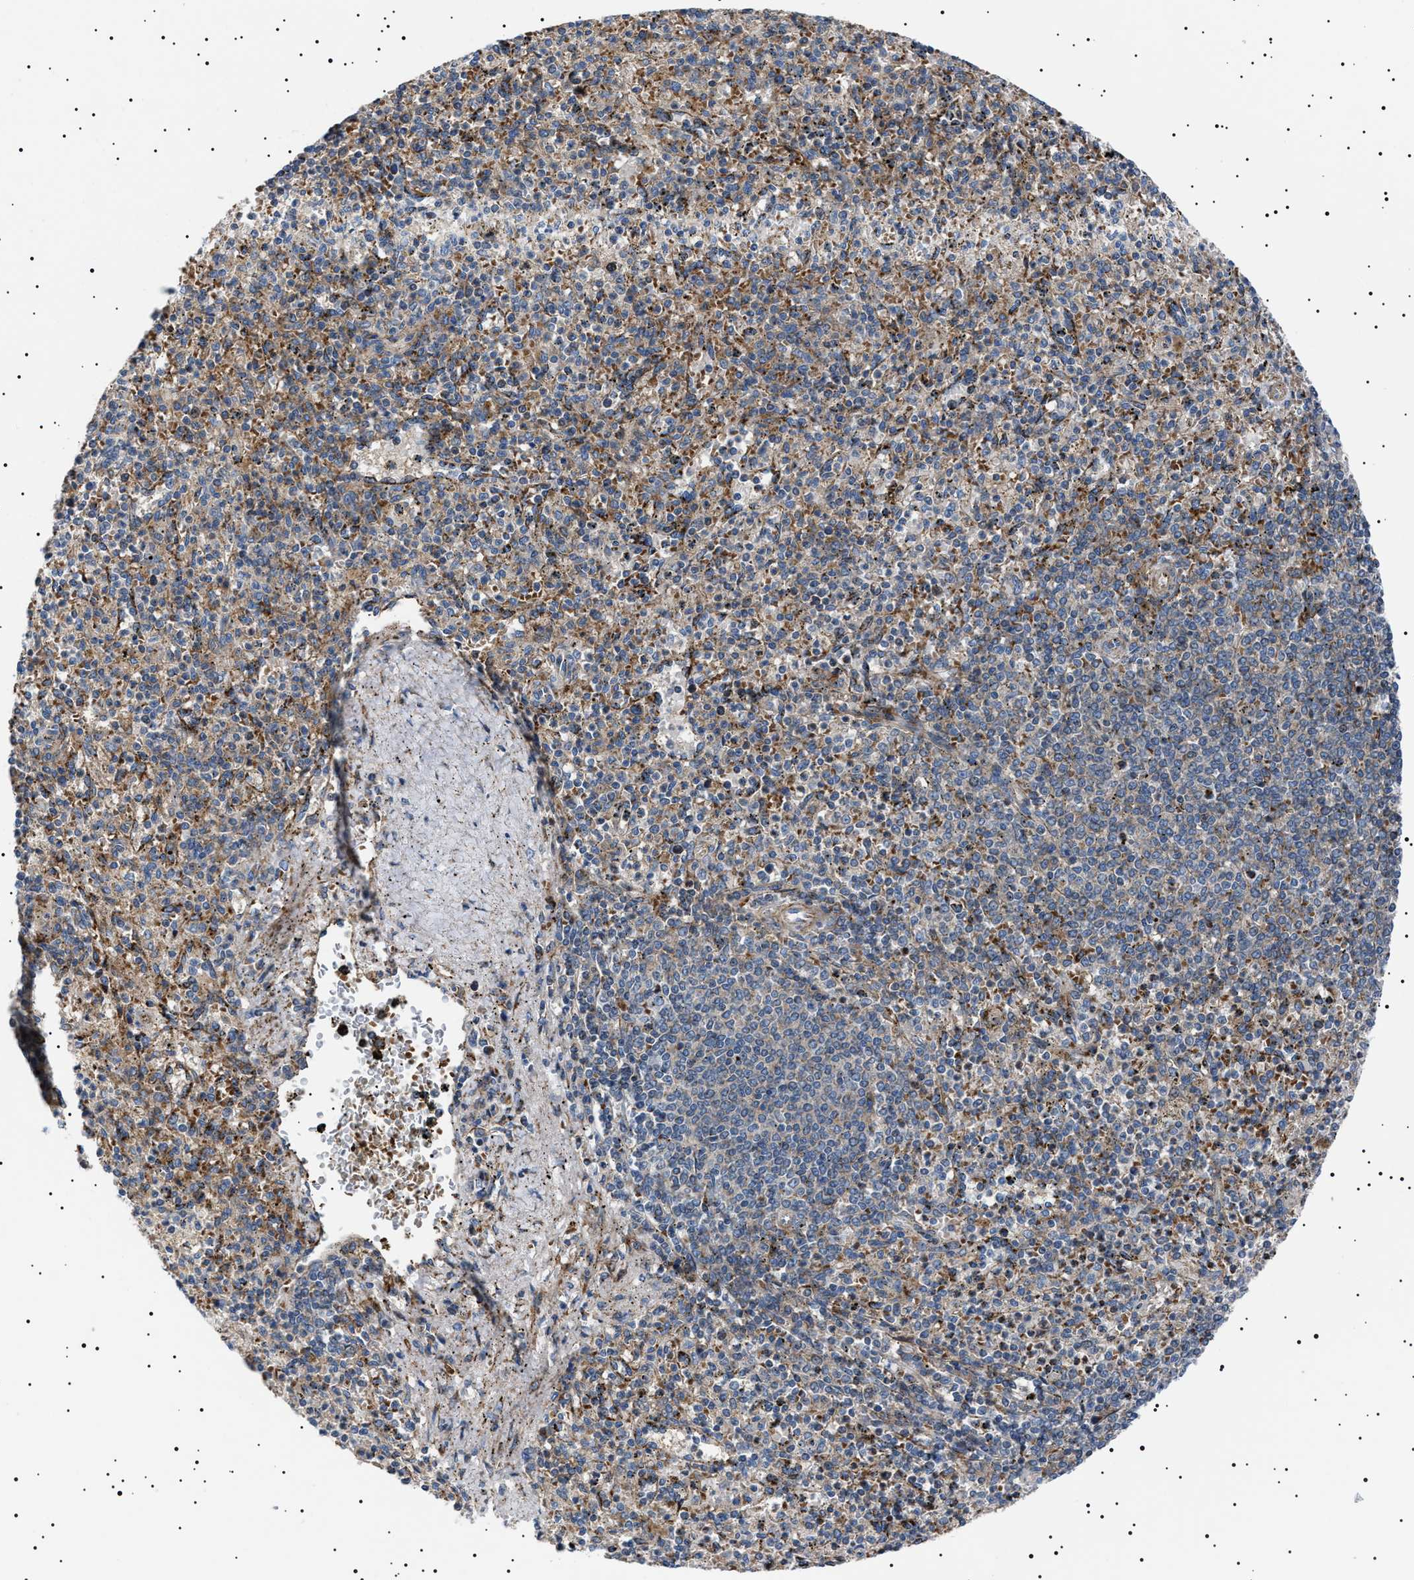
{"staining": {"intensity": "moderate", "quantity": "25%-75%", "location": "cytoplasmic/membranous"}, "tissue": "spleen", "cell_type": "Cells in red pulp", "image_type": "normal", "snomed": [{"axis": "morphology", "description": "Normal tissue, NOS"}, {"axis": "topography", "description": "Spleen"}], "caption": "An image showing moderate cytoplasmic/membranous positivity in about 25%-75% of cells in red pulp in normal spleen, as visualized by brown immunohistochemical staining.", "gene": "NEU1", "patient": {"sex": "male", "age": 72}}